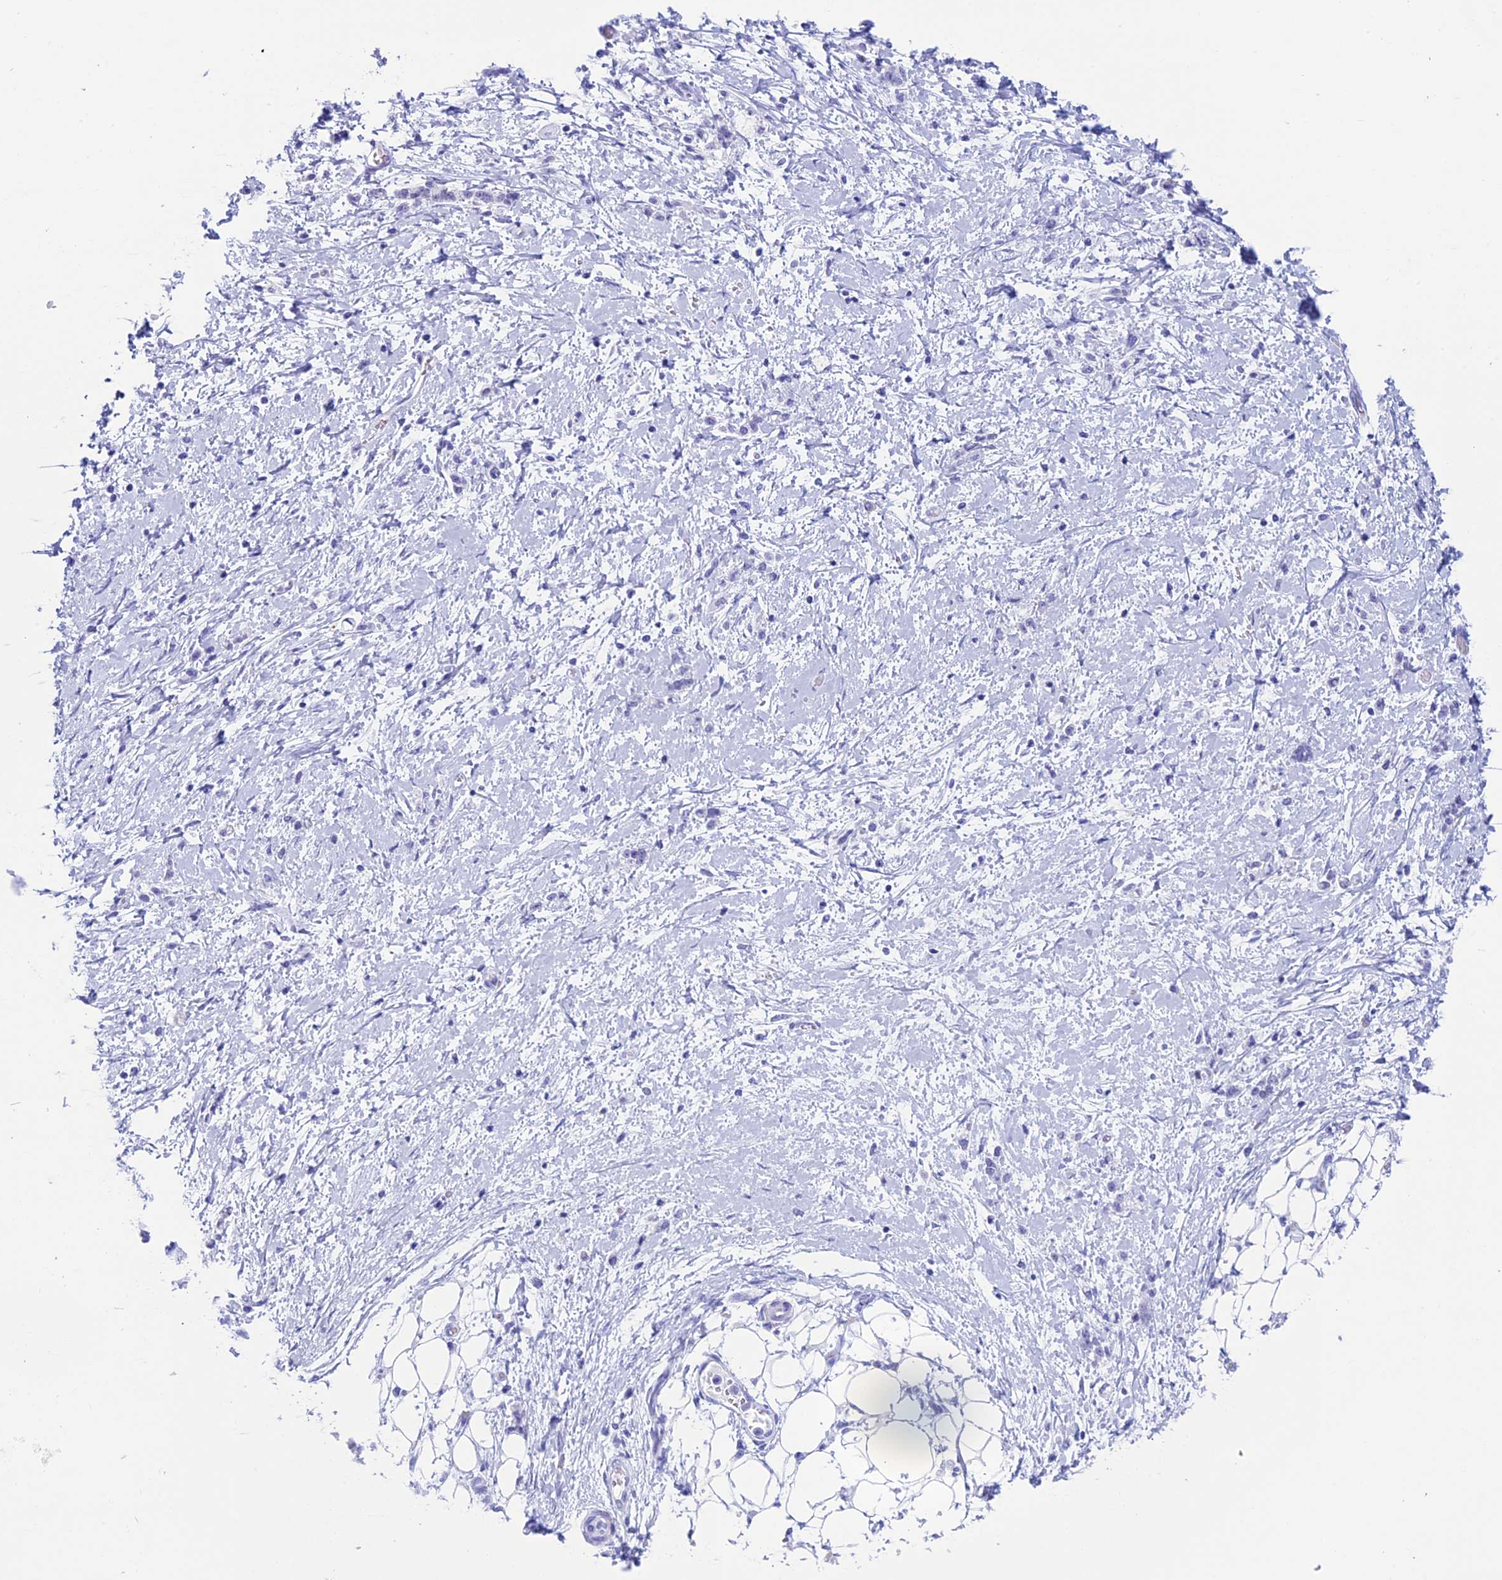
{"staining": {"intensity": "negative", "quantity": "none", "location": "none"}, "tissue": "stomach cancer", "cell_type": "Tumor cells", "image_type": "cancer", "snomed": [{"axis": "morphology", "description": "Adenocarcinoma, NOS"}, {"axis": "topography", "description": "Stomach"}], "caption": "Tumor cells show no significant expression in adenocarcinoma (stomach). The staining was performed using DAB (3,3'-diaminobenzidine) to visualize the protein expression in brown, while the nuclei were stained in blue with hematoxylin (Magnification: 20x).", "gene": "FAM169A", "patient": {"sex": "female", "age": 60}}